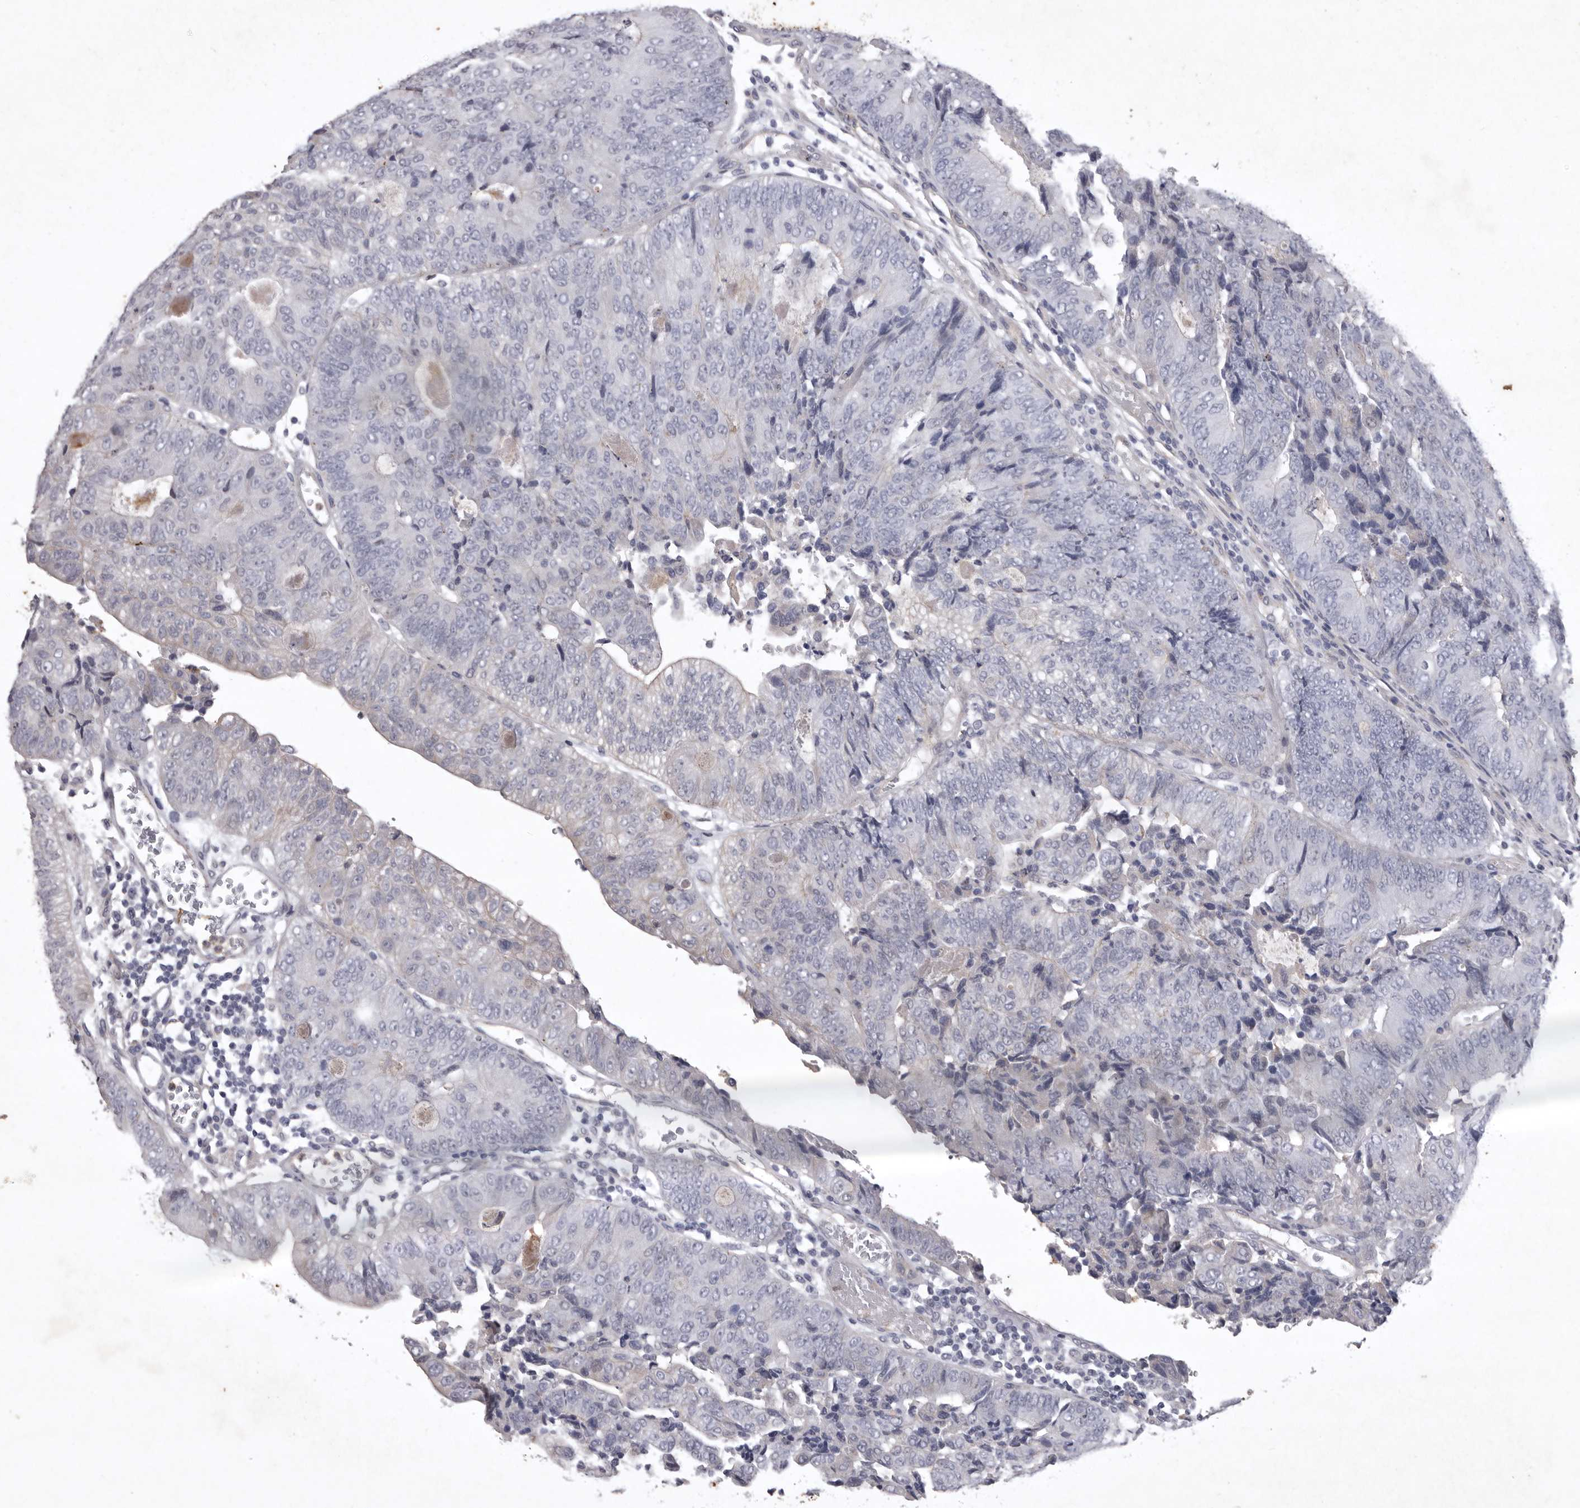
{"staining": {"intensity": "negative", "quantity": "none", "location": "none"}, "tissue": "colorectal cancer", "cell_type": "Tumor cells", "image_type": "cancer", "snomed": [{"axis": "morphology", "description": "Adenocarcinoma, NOS"}, {"axis": "topography", "description": "Colon"}], "caption": "IHC of colorectal cancer (adenocarcinoma) displays no positivity in tumor cells.", "gene": "NKAIN4", "patient": {"sex": "female", "age": 67}}